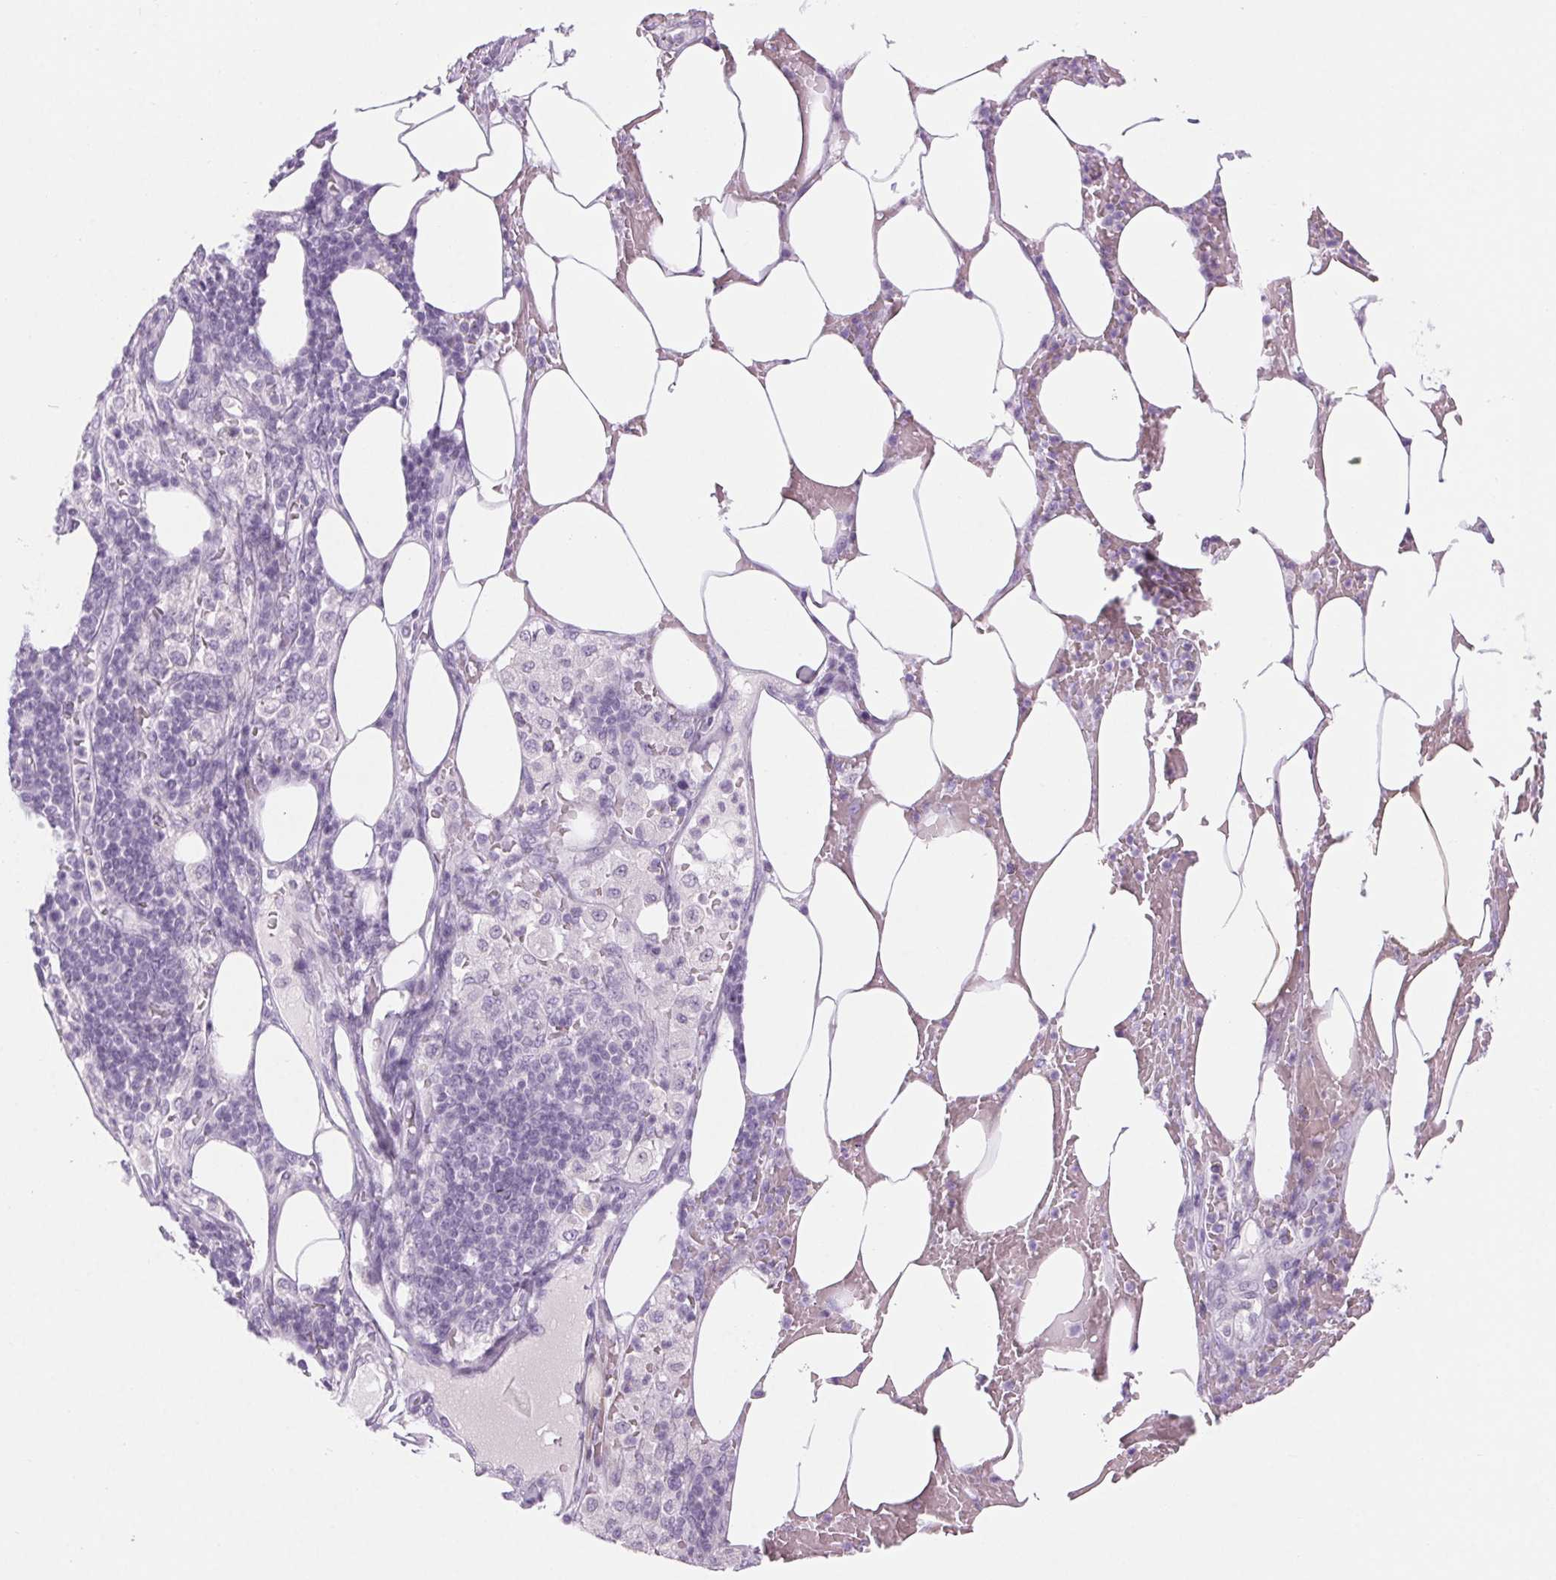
{"staining": {"intensity": "negative", "quantity": "none", "location": "none"}, "tissue": "pancreatic cancer", "cell_type": "Tumor cells", "image_type": "cancer", "snomed": [{"axis": "morphology", "description": "Adenocarcinoma, NOS"}, {"axis": "topography", "description": "Pancreas"}], "caption": "An immunohistochemistry (IHC) micrograph of pancreatic adenocarcinoma is shown. There is no staining in tumor cells of pancreatic adenocarcinoma.", "gene": "LRP2", "patient": {"sex": "female", "age": 61}}